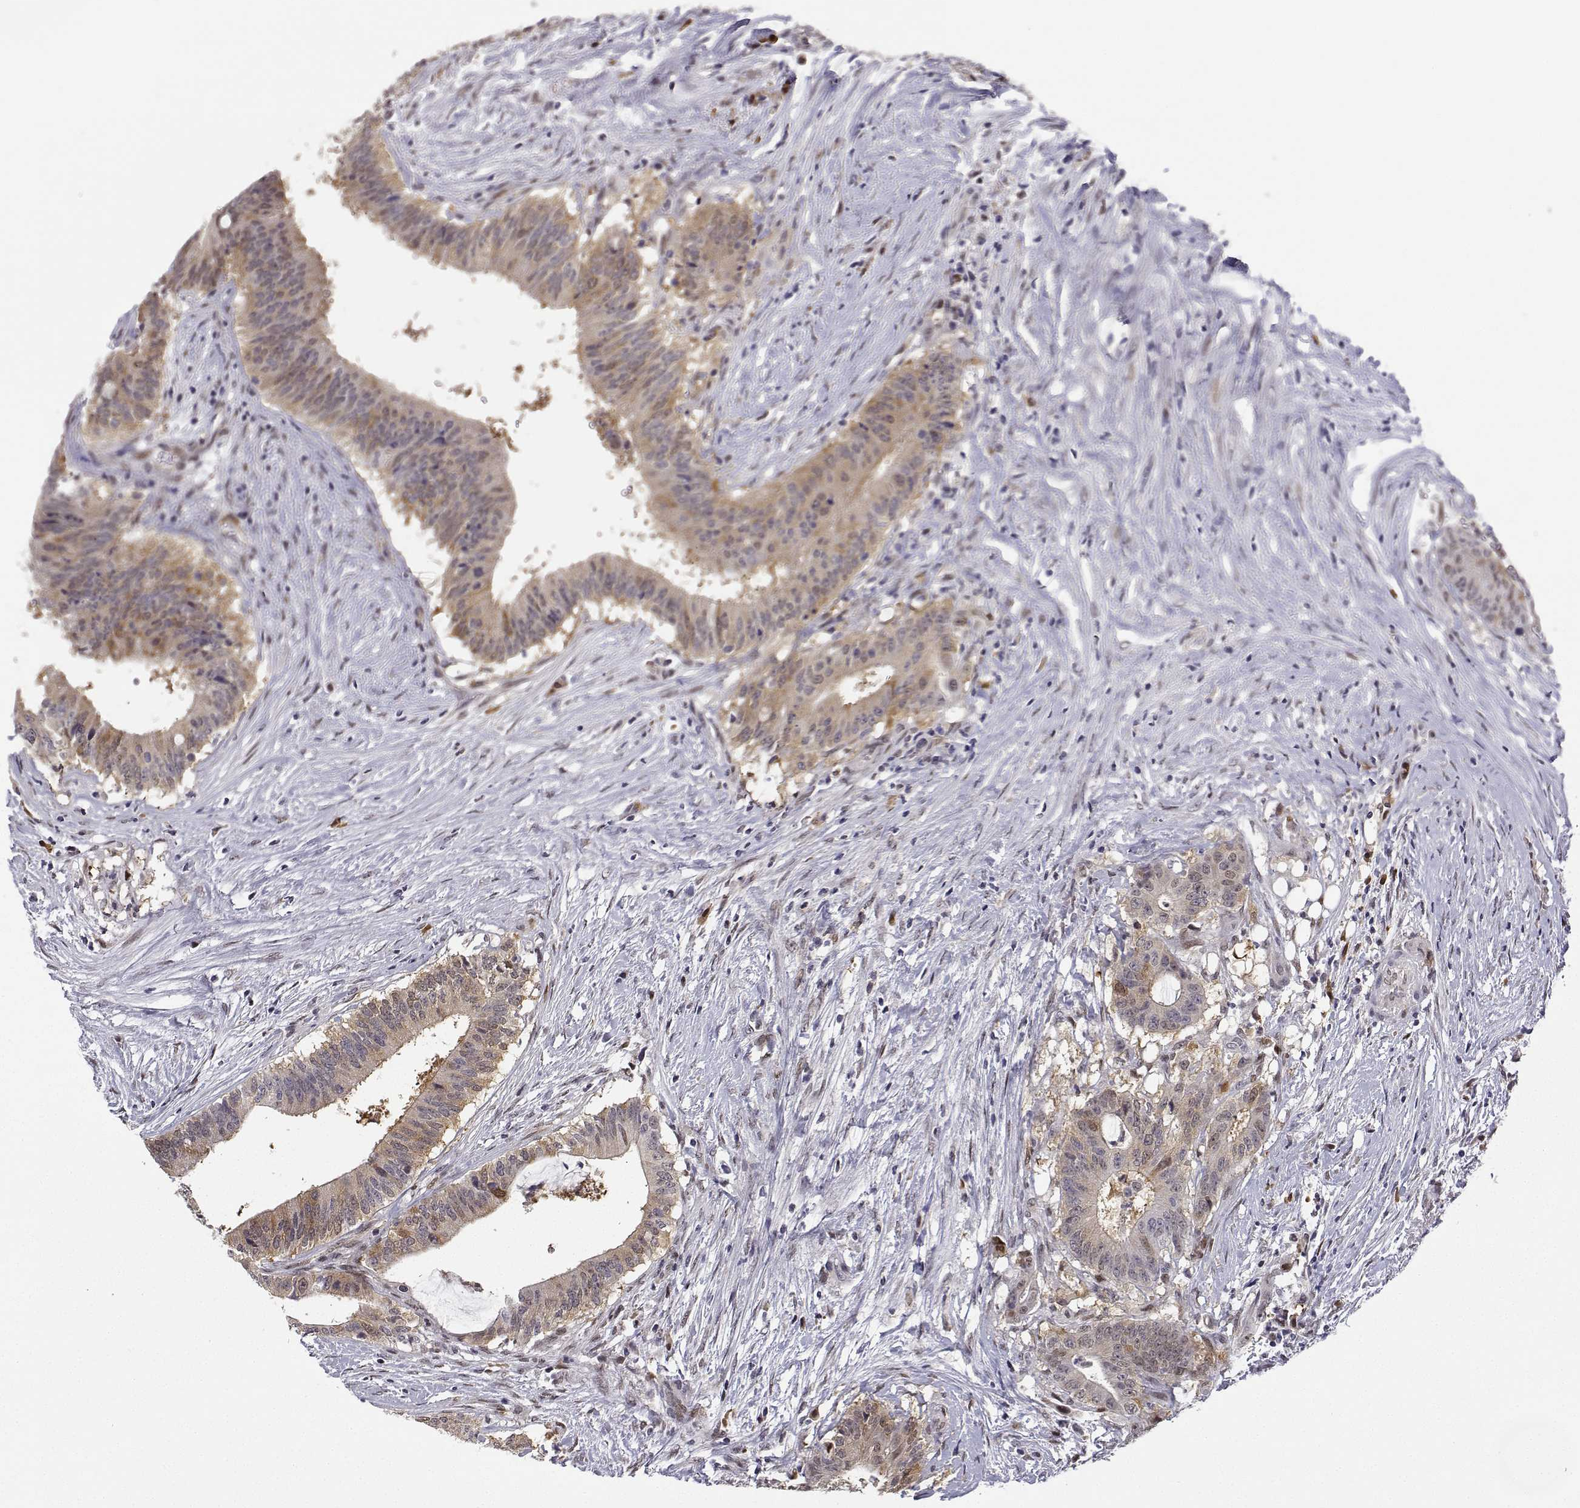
{"staining": {"intensity": "weak", "quantity": "25%-75%", "location": "cytoplasmic/membranous,nuclear"}, "tissue": "colorectal cancer", "cell_type": "Tumor cells", "image_type": "cancer", "snomed": [{"axis": "morphology", "description": "Adenocarcinoma, NOS"}, {"axis": "topography", "description": "Colon"}], "caption": "Immunohistochemistry (IHC) of colorectal adenocarcinoma displays low levels of weak cytoplasmic/membranous and nuclear staining in approximately 25%-75% of tumor cells.", "gene": "PHGDH", "patient": {"sex": "female", "age": 43}}